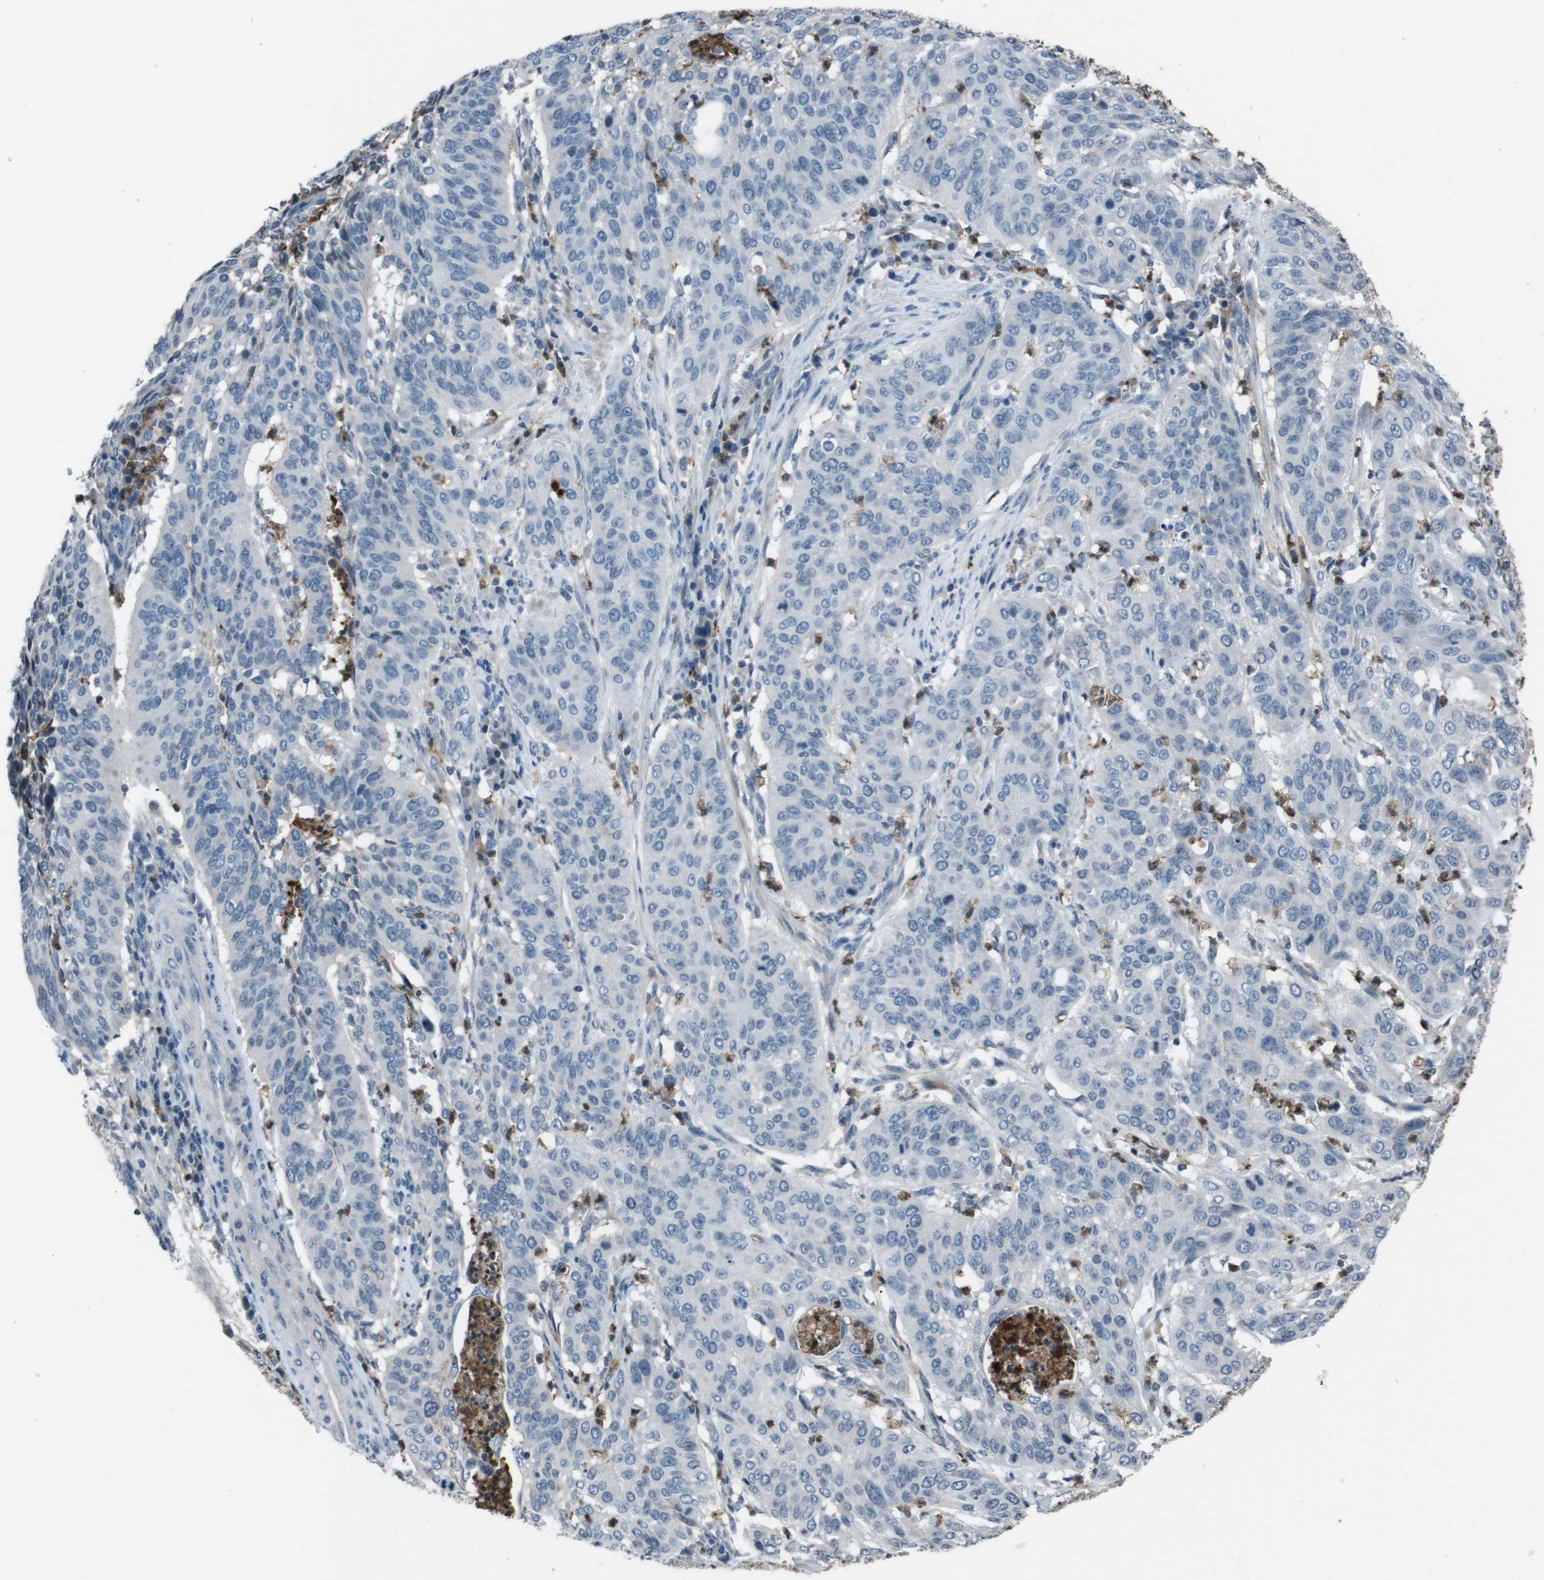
{"staining": {"intensity": "negative", "quantity": "none", "location": "none"}, "tissue": "cervical cancer", "cell_type": "Tumor cells", "image_type": "cancer", "snomed": [{"axis": "morphology", "description": "Normal tissue, NOS"}, {"axis": "morphology", "description": "Squamous cell carcinoma, NOS"}, {"axis": "topography", "description": "Cervix"}], "caption": "Squamous cell carcinoma (cervical) stained for a protein using immunohistochemistry demonstrates no staining tumor cells.", "gene": "UGT1A6", "patient": {"sex": "female", "age": 39}}